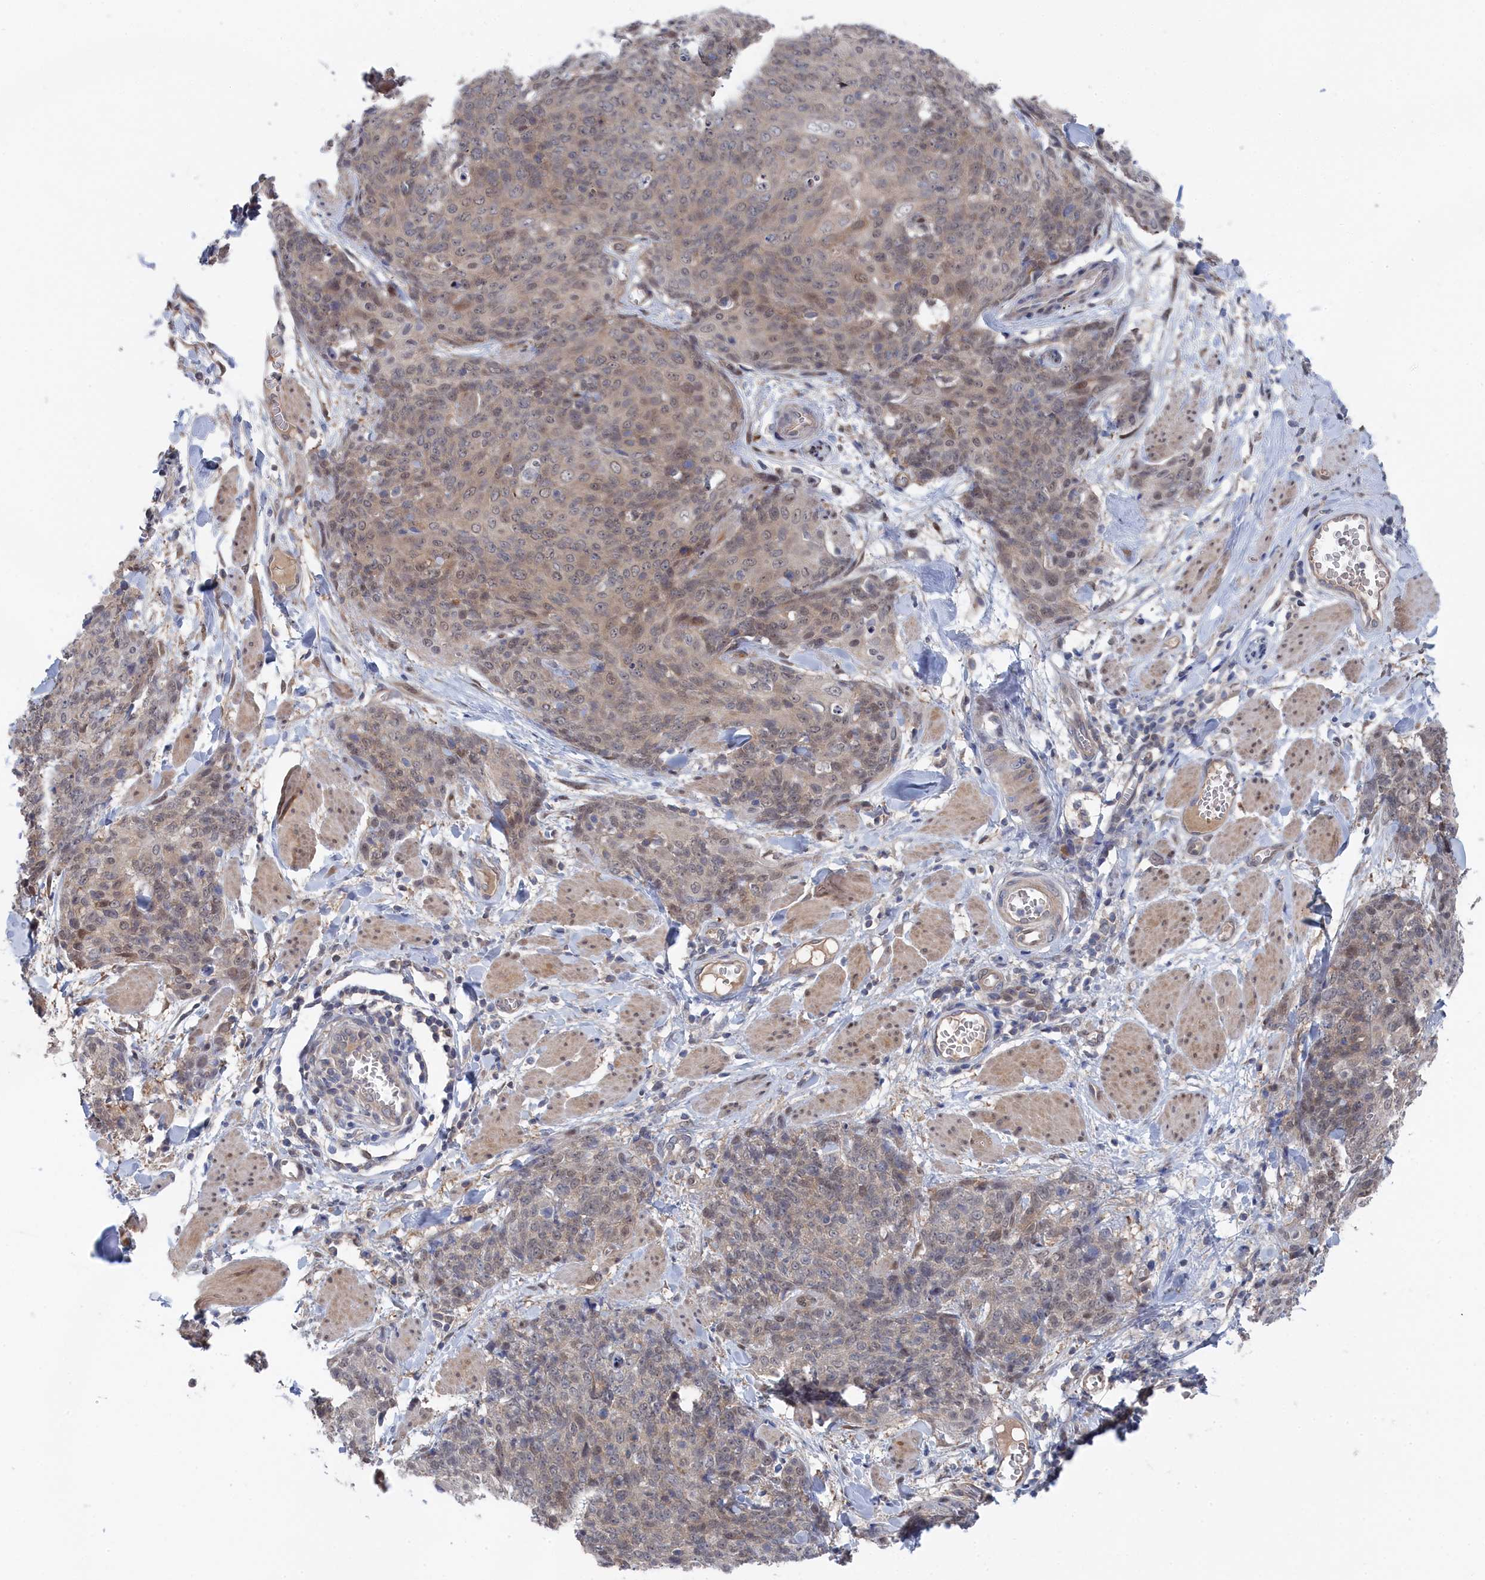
{"staining": {"intensity": "weak", "quantity": "25%-75%", "location": "nuclear"}, "tissue": "skin cancer", "cell_type": "Tumor cells", "image_type": "cancer", "snomed": [{"axis": "morphology", "description": "Squamous cell carcinoma, NOS"}, {"axis": "topography", "description": "Skin"}, {"axis": "topography", "description": "Vulva"}], "caption": "IHC micrograph of neoplastic tissue: human skin cancer stained using immunohistochemistry (IHC) shows low levels of weak protein expression localized specifically in the nuclear of tumor cells, appearing as a nuclear brown color.", "gene": "IRGQ", "patient": {"sex": "female", "age": 85}}